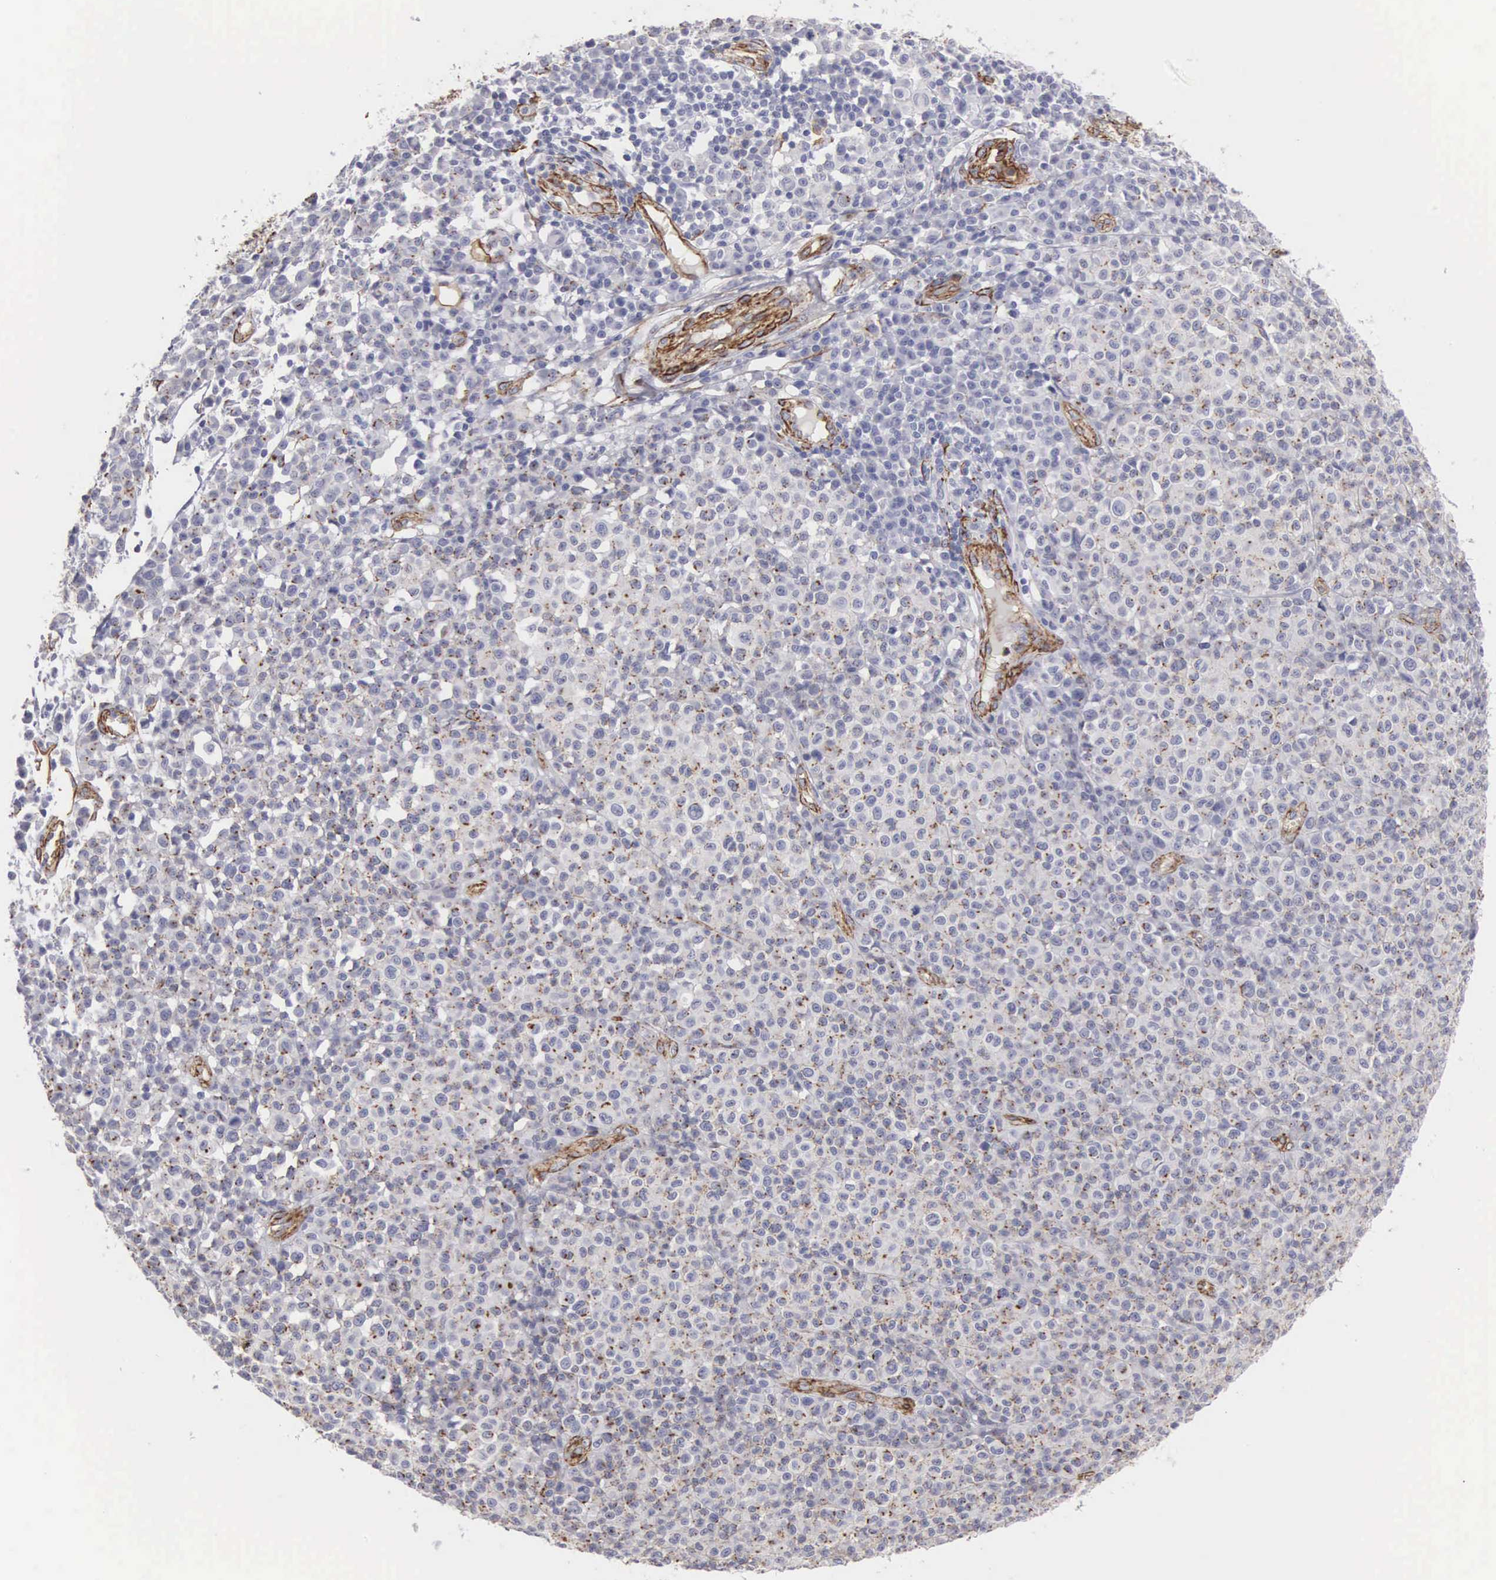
{"staining": {"intensity": "moderate", "quantity": "25%-75%", "location": "cytoplasmic/membranous"}, "tissue": "melanoma", "cell_type": "Tumor cells", "image_type": "cancer", "snomed": [{"axis": "morphology", "description": "Malignant melanoma, Metastatic site"}, {"axis": "topography", "description": "Skin"}], "caption": "Immunohistochemistry (IHC) histopathology image of human melanoma stained for a protein (brown), which demonstrates medium levels of moderate cytoplasmic/membranous positivity in approximately 25%-75% of tumor cells.", "gene": "MAGEB10", "patient": {"sex": "male", "age": 32}}